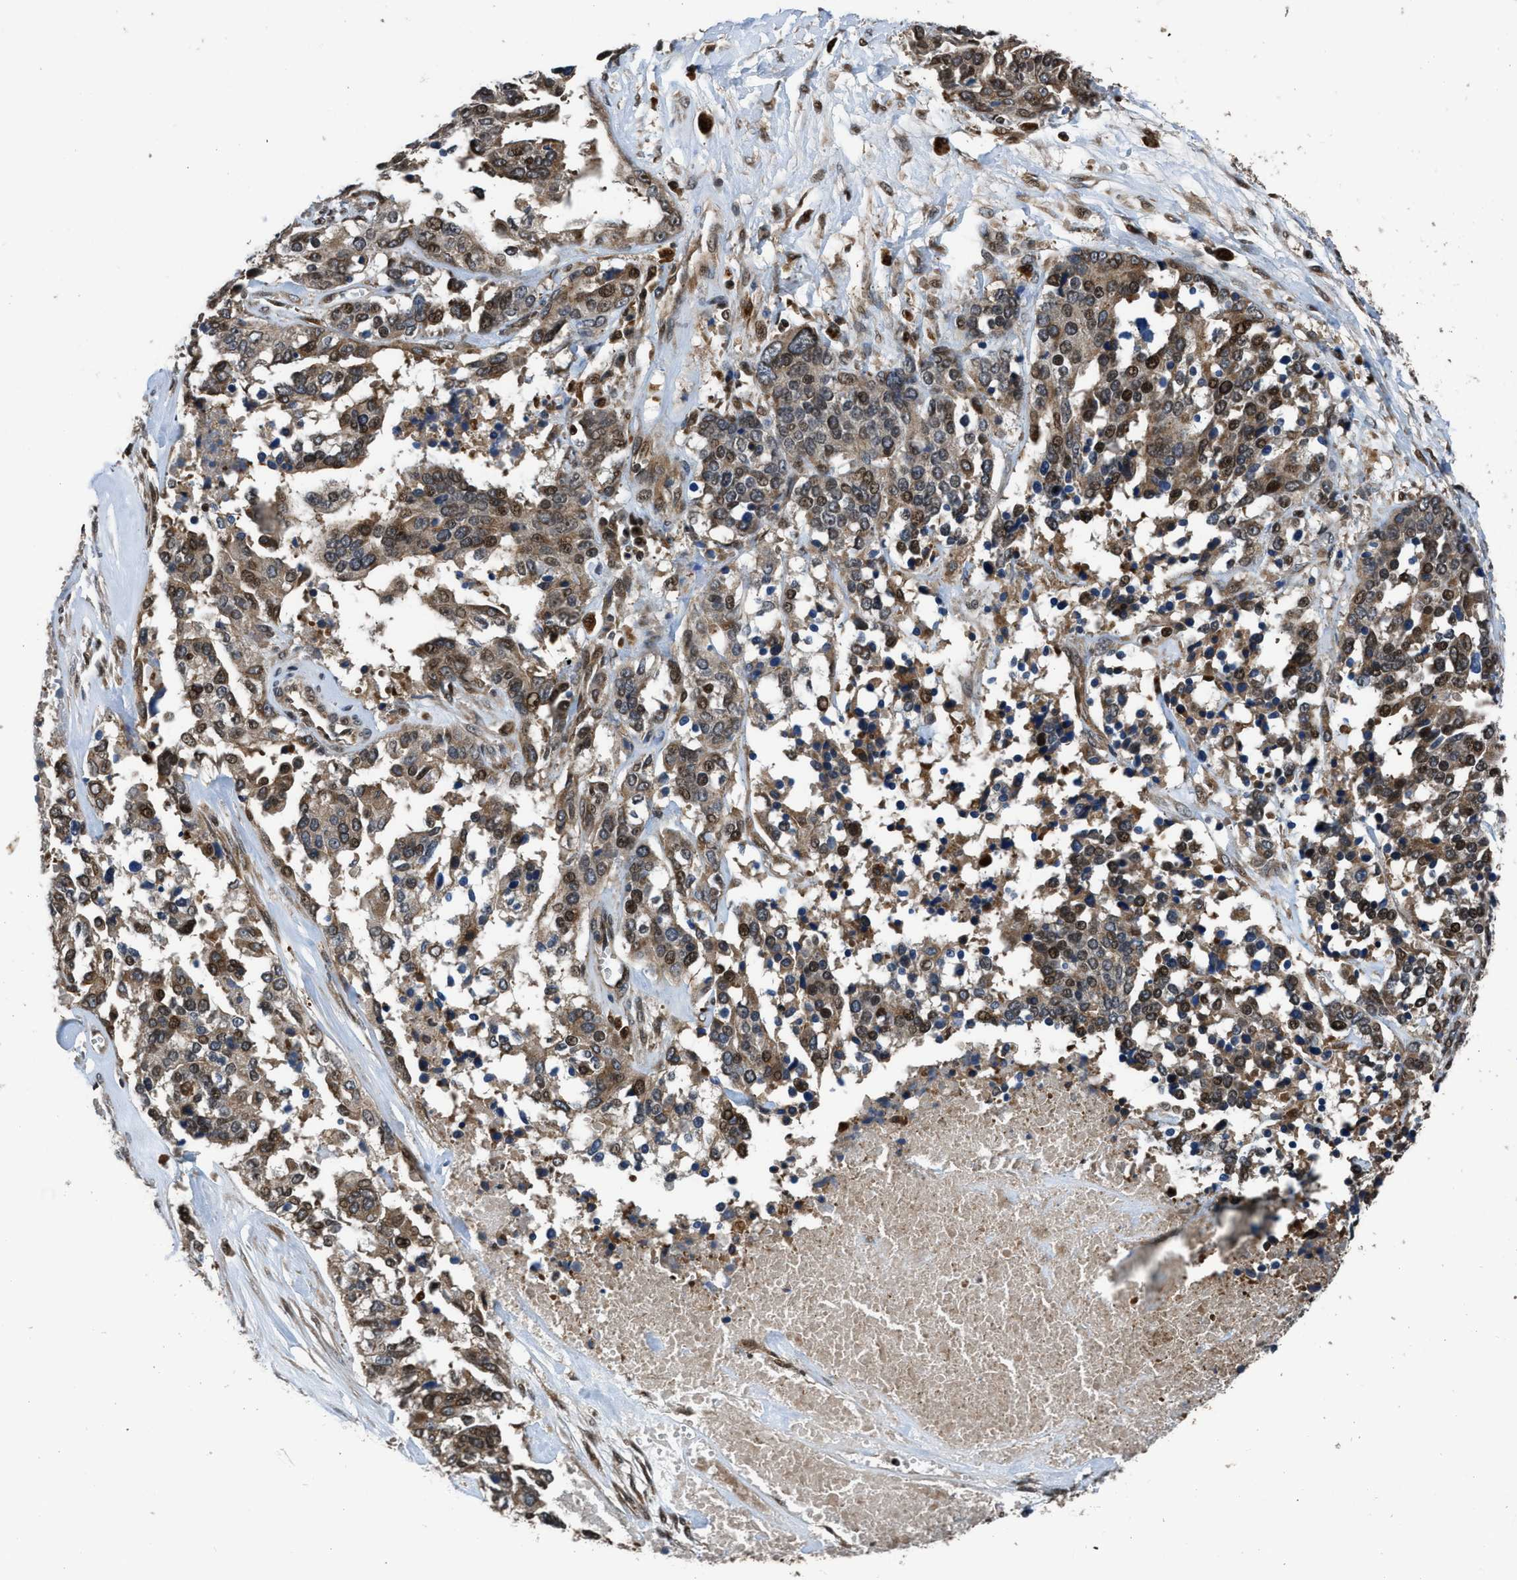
{"staining": {"intensity": "moderate", "quantity": ">75%", "location": "cytoplasmic/membranous,nuclear"}, "tissue": "ovarian cancer", "cell_type": "Tumor cells", "image_type": "cancer", "snomed": [{"axis": "morphology", "description": "Cystadenocarcinoma, serous, NOS"}, {"axis": "topography", "description": "Ovary"}], "caption": "Ovarian cancer was stained to show a protein in brown. There is medium levels of moderate cytoplasmic/membranous and nuclear expression in approximately >75% of tumor cells. The staining was performed using DAB to visualize the protein expression in brown, while the nuclei were stained in blue with hematoxylin (Magnification: 20x).", "gene": "CTBS", "patient": {"sex": "female", "age": 44}}